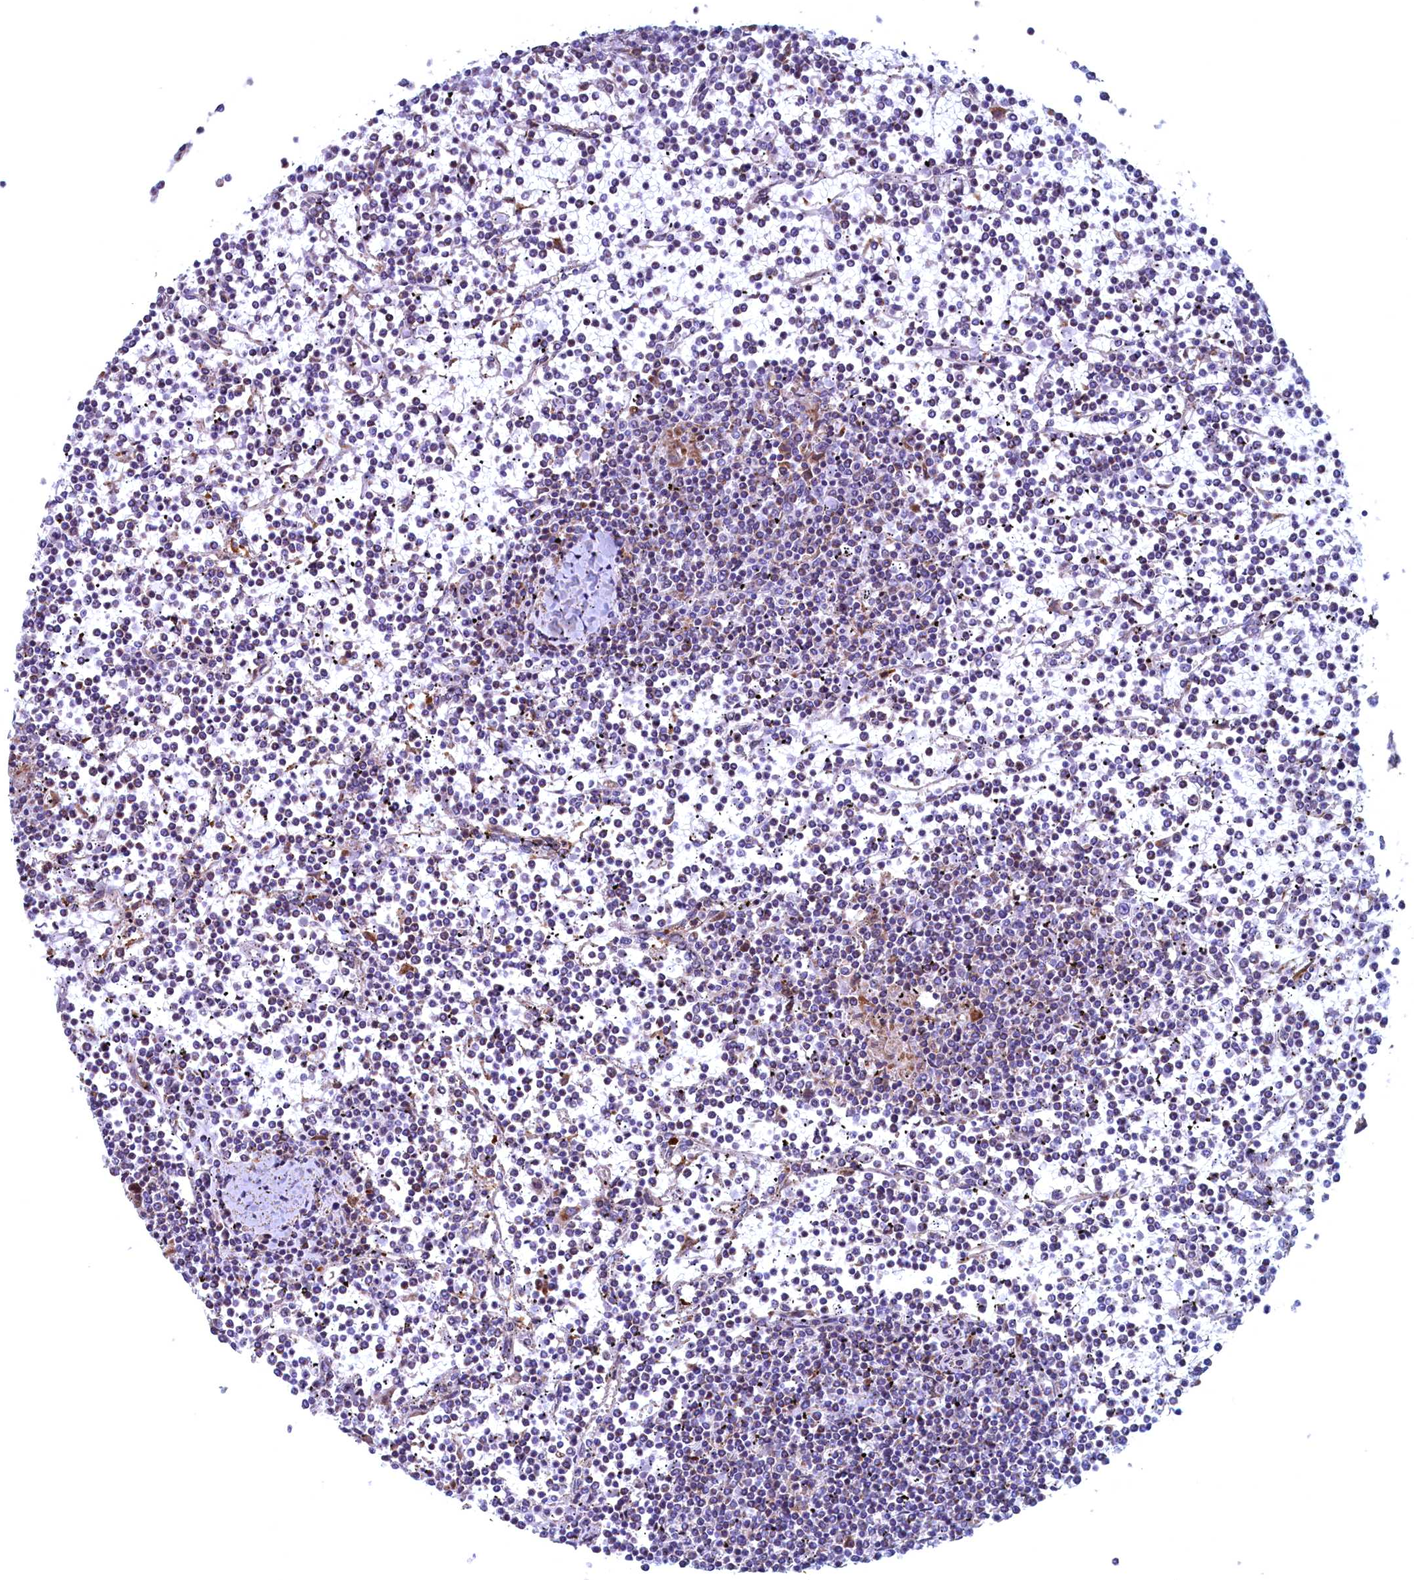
{"staining": {"intensity": "weak", "quantity": "<25%", "location": "cytoplasmic/membranous"}, "tissue": "lymphoma", "cell_type": "Tumor cells", "image_type": "cancer", "snomed": [{"axis": "morphology", "description": "Malignant lymphoma, non-Hodgkin's type, Low grade"}, {"axis": "topography", "description": "Spleen"}], "caption": "IHC histopathology image of malignant lymphoma, non-Hodgkin's type (low-grade) stained for a protein (brown), which exhibits no positivity in tumor cells.", "gene": "MTFMT", "patient": {"sex": "female", "age": 19}}